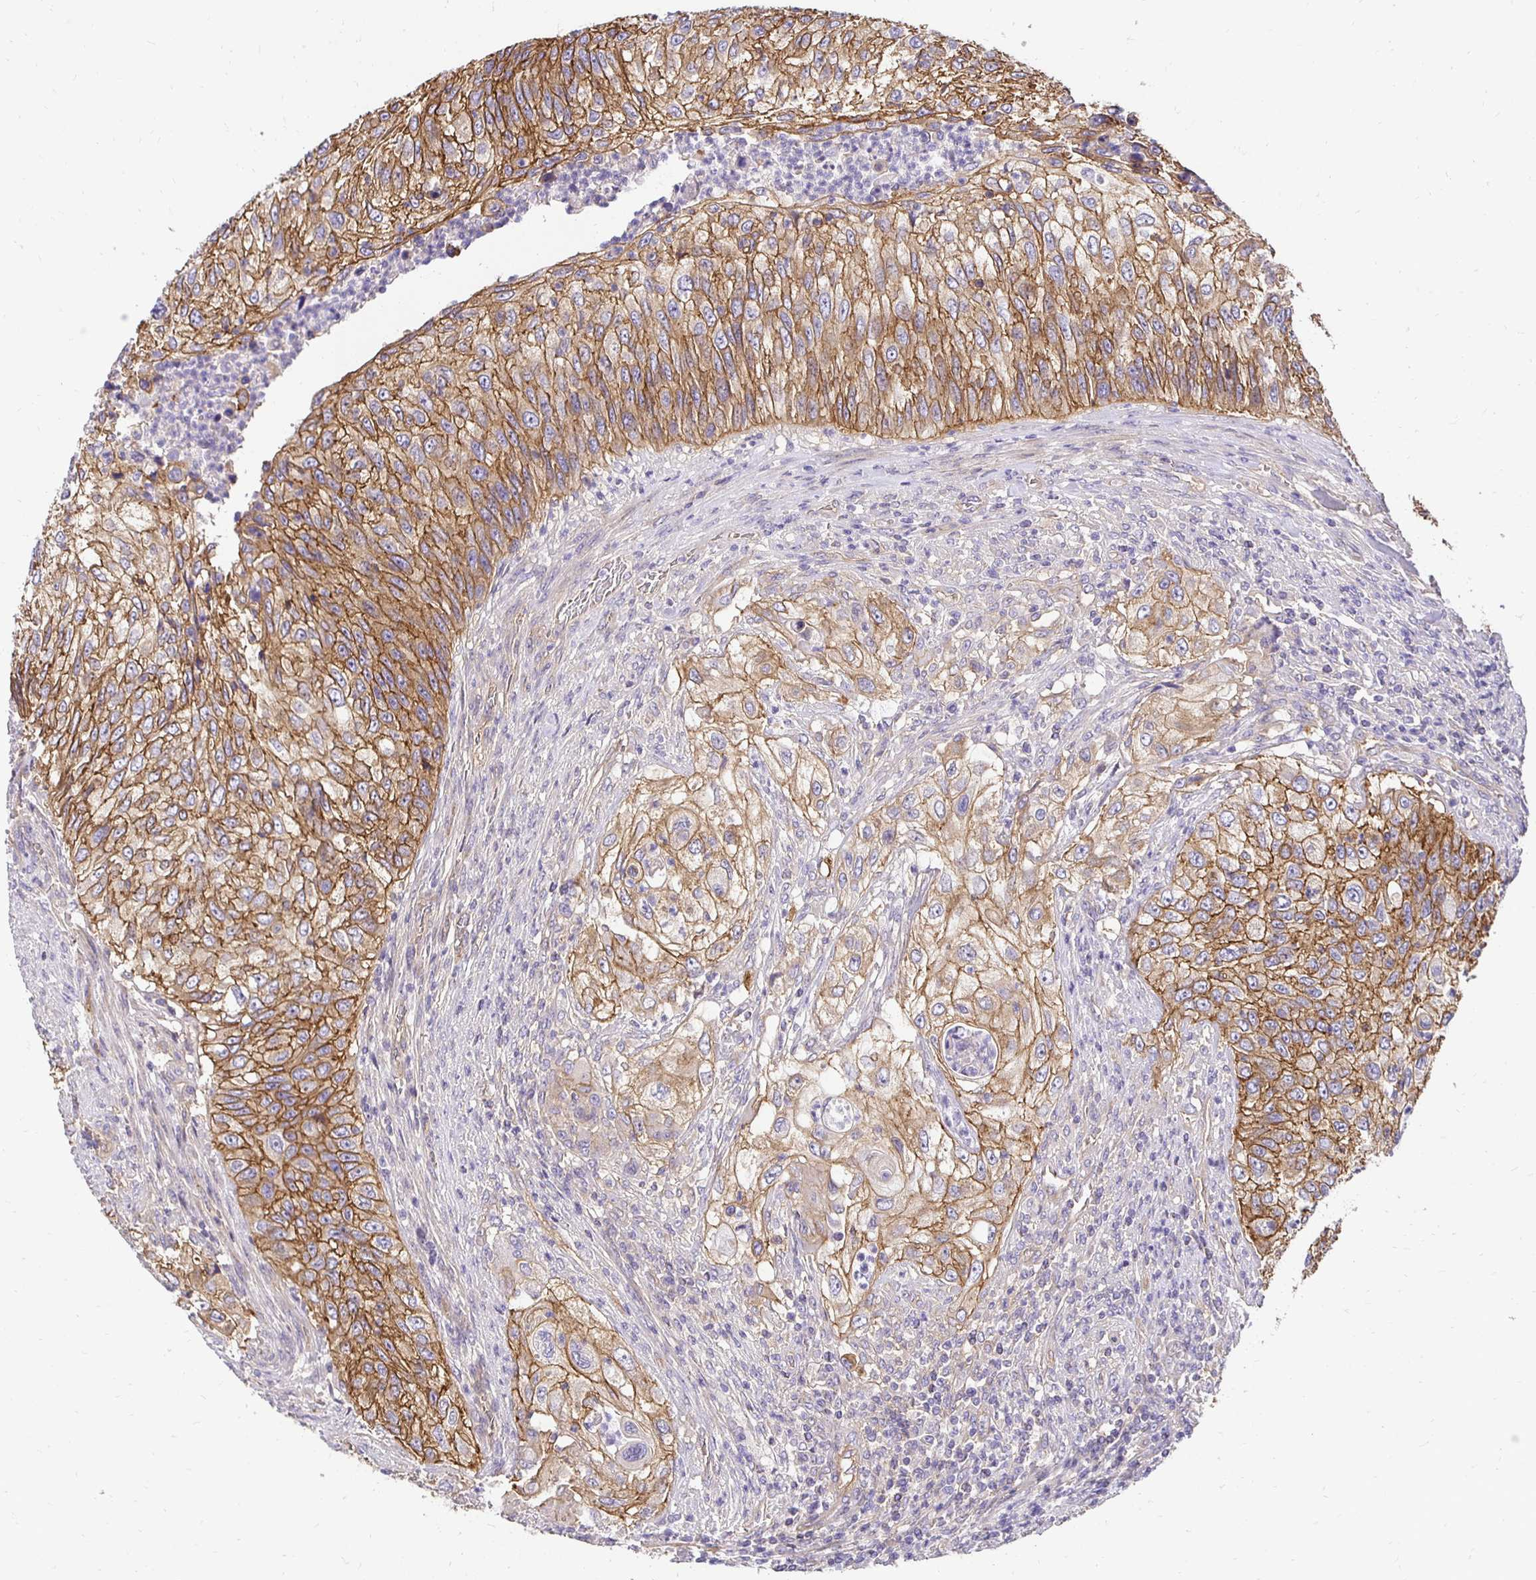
{"staining": {"intensity": "moderate", "quantity": ">75%", "location": "cytoplasmic/membranous"}, "tissue": "urothelial cancer", "cell_type": "Tumor cells", "image_type": "cancer", "snomed": [{"axis": "morphology", "description": "Urothelial carcinoma, High grade"}, {"axis": "topography", "description": "Urinary bladder"}], "caption": "This image displays immunohistochemistry staining of high-grade urothelial carcinoma, with medium moderate cytoplasmic/membranous positivity in about >75% of tumor cells.", "gene": "SLC9A1", "patient": {"sex": "female", "age": 60}}